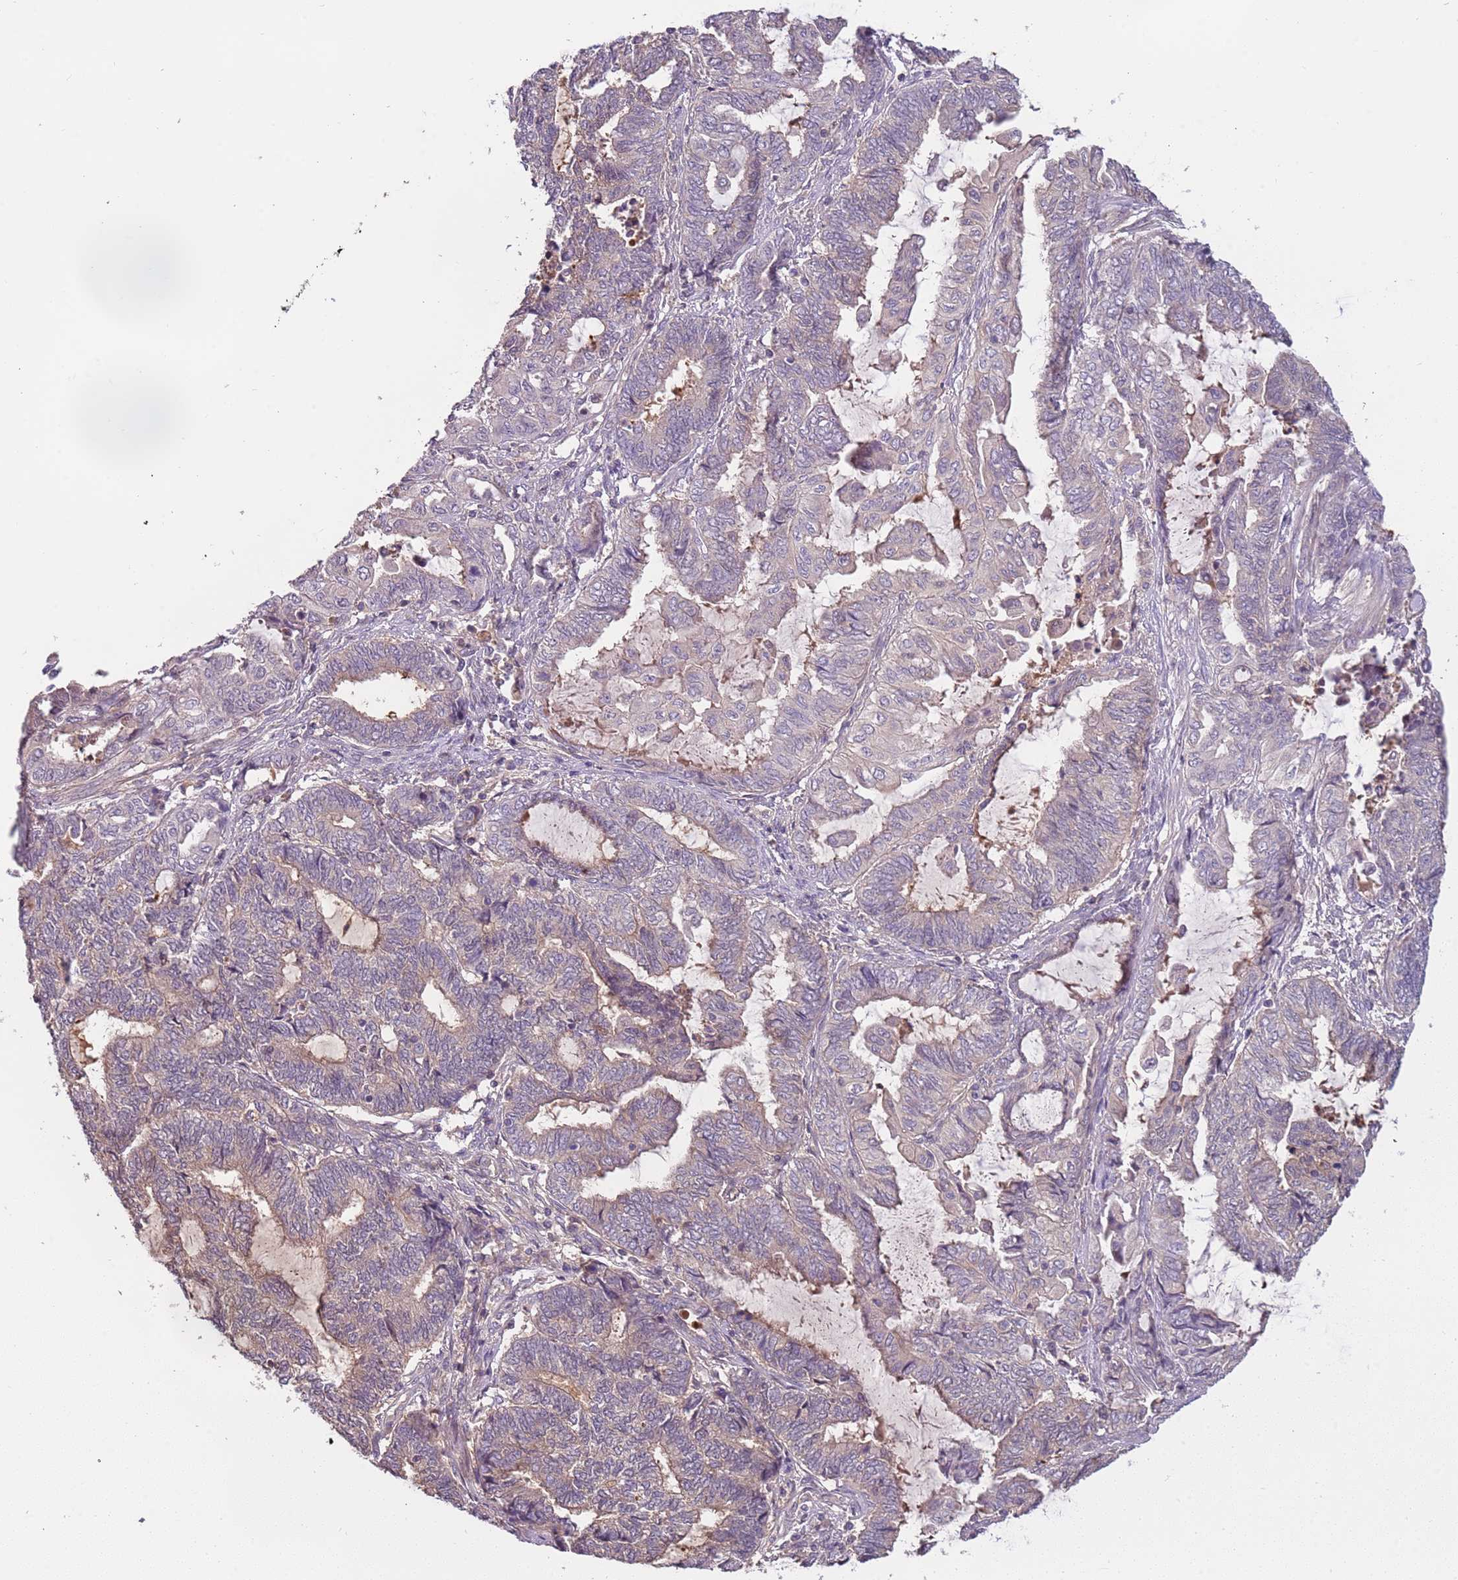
{"staining": {"intensity": "weak", "quantity": "<25%", "location": "cytoplasmic/membranous"}, "tissue": "endometrial cancer", "cell_type": "Tumor cells", "image_type": "cancer", "snomed": [{"axis": "morphology", "description": "Adenocarcinoma, NOS"}, {"axis": "topography", "description": "Uterus"}, {"axis": "topography", "description": "Endometrium"}], "caption": "A high-resolution image shows immunohistochemistry staining of endometrial cancer, which reveals no significant staining in tumor cells. (DAB immunohistochemistry (IHC) with hematoxylin counter stain).", "gene": "ARHGAP5", "patient": {"sex": "female", "age": 70}}